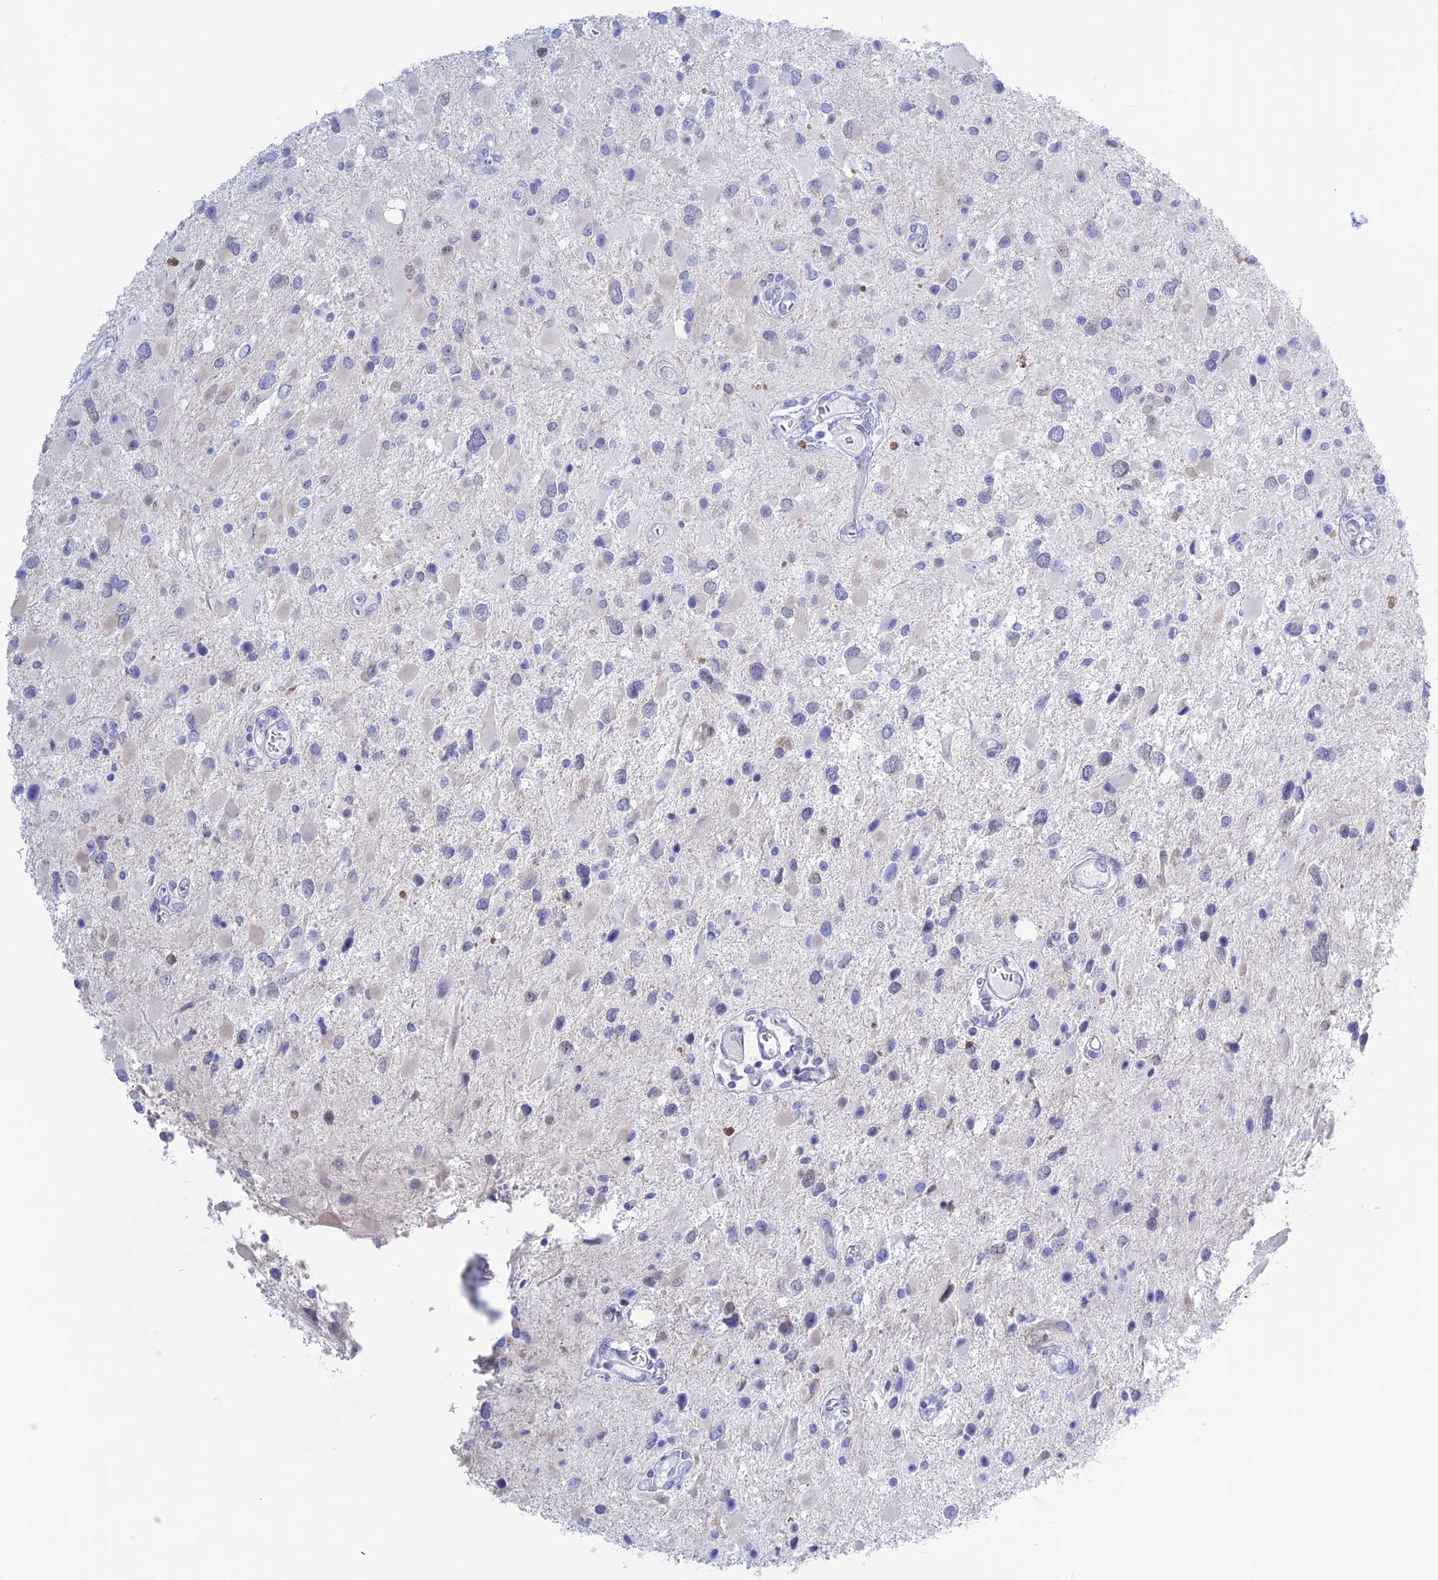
{"staining": {"intensity": "negative", "quantity": "none", "location": "none"}, "tissue": "glioma", "cell_type": "Tumor cells", "image_type": "cancer", "snomed": [{"axis": "morphology", "description": "Glioma, malignant, High grade"}, {"axis": "topography", "description": "Brain"}], "caption": "Immunohistochemical staining of human high-grade glioma (malignant) demonstrates no significant staining in tumor cells.", "gene": "LHFPL2", "patient": {"sex": "male", "age": 53}}